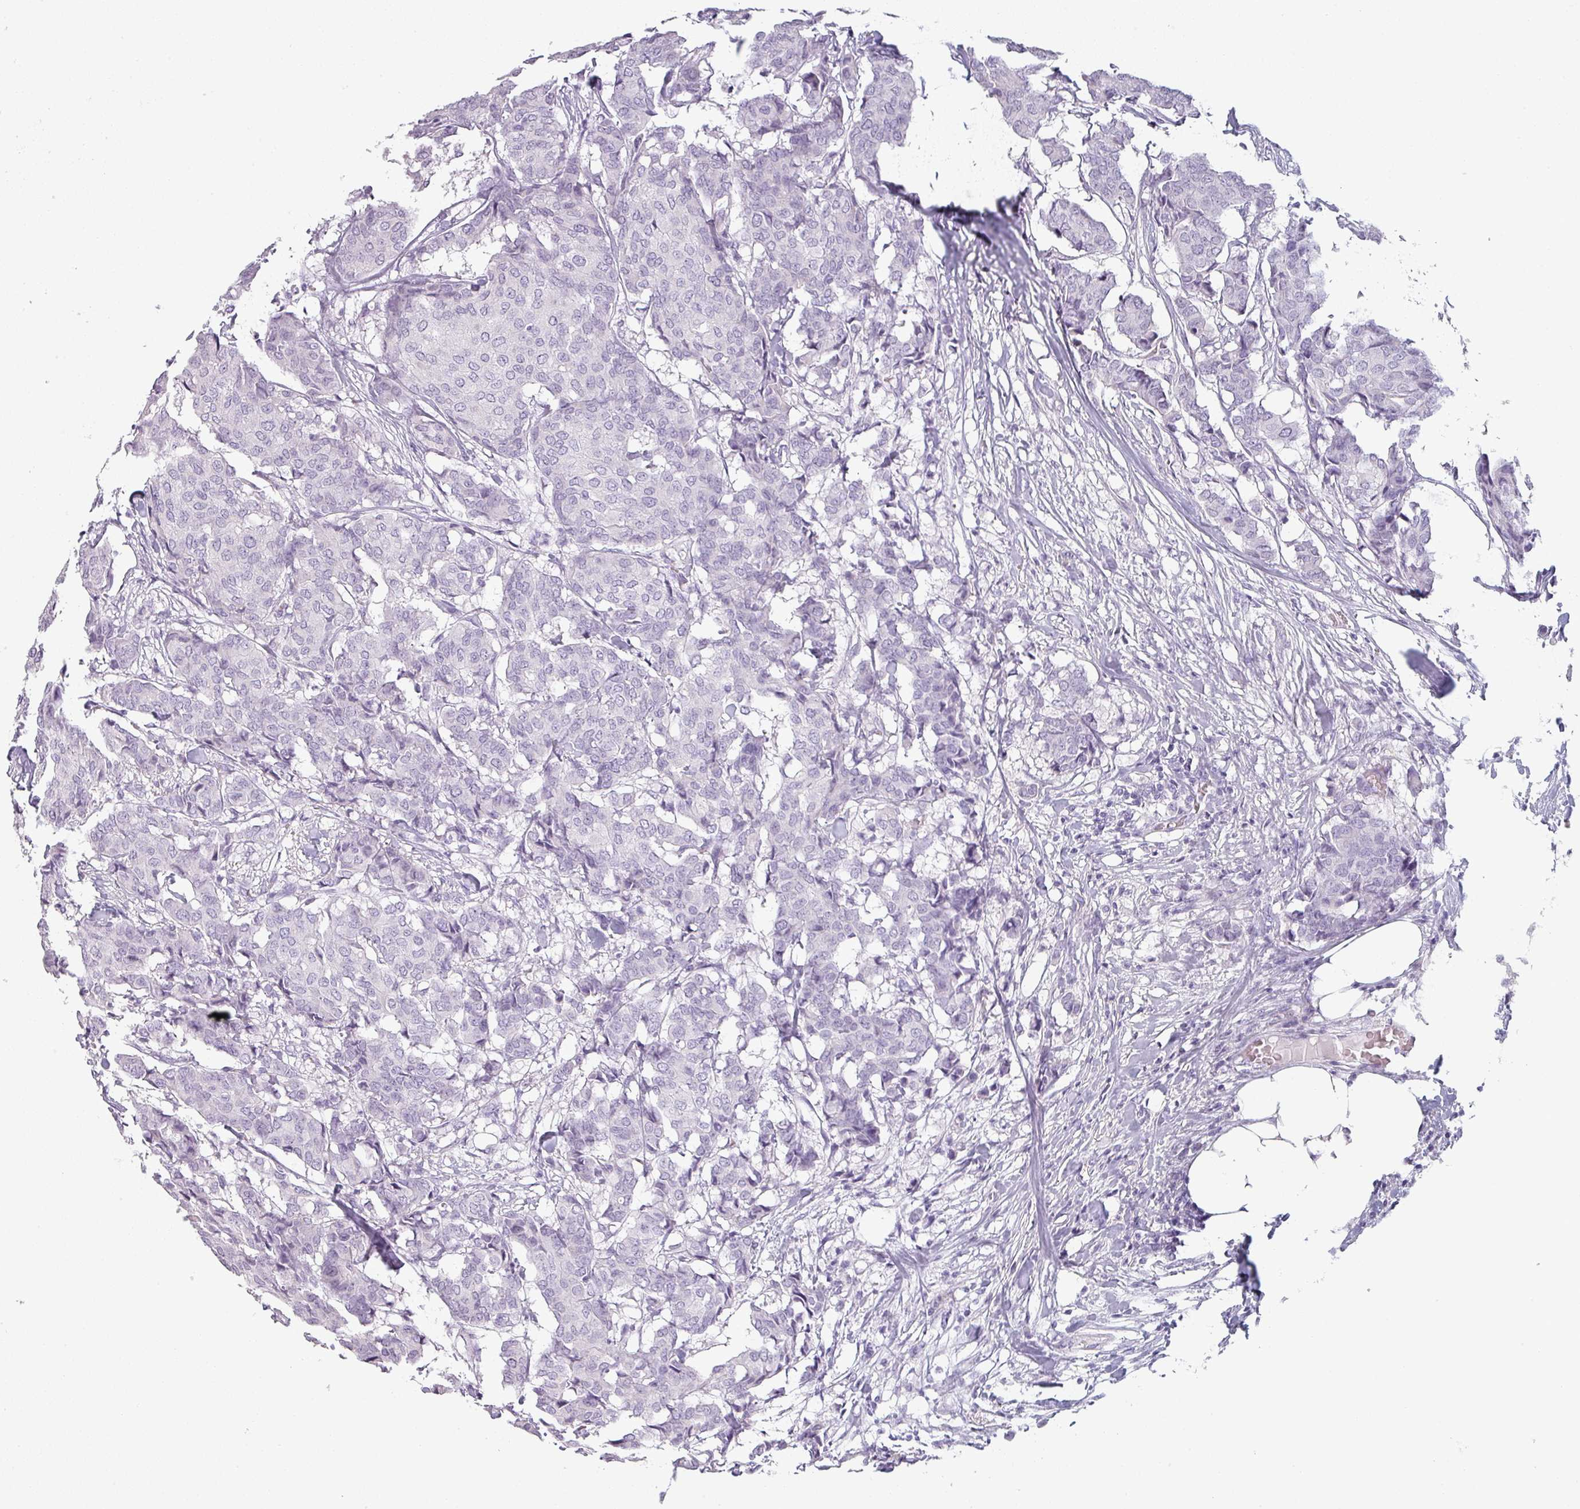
{"staining": {"intensity": "negative", "quantity": "none", "location": "none"}, "tissue": "breast cancer", "cell_type": "Tumor cells", "image_type": "cancer", "snomed": [{"axis": "morphology", "description": "Duct carcinoma"}, {"axis": "topography", "description": "Breast"}], "caption": "High magnification brightfield microscopy of breast invasive ductal carcinoma stained with DAB (brown) and counterstained with hematoxylin (blue): tumor cells show no significant staining.", "gene": "SFTPA1", "patient": {"sex": "female", "age": 75}}